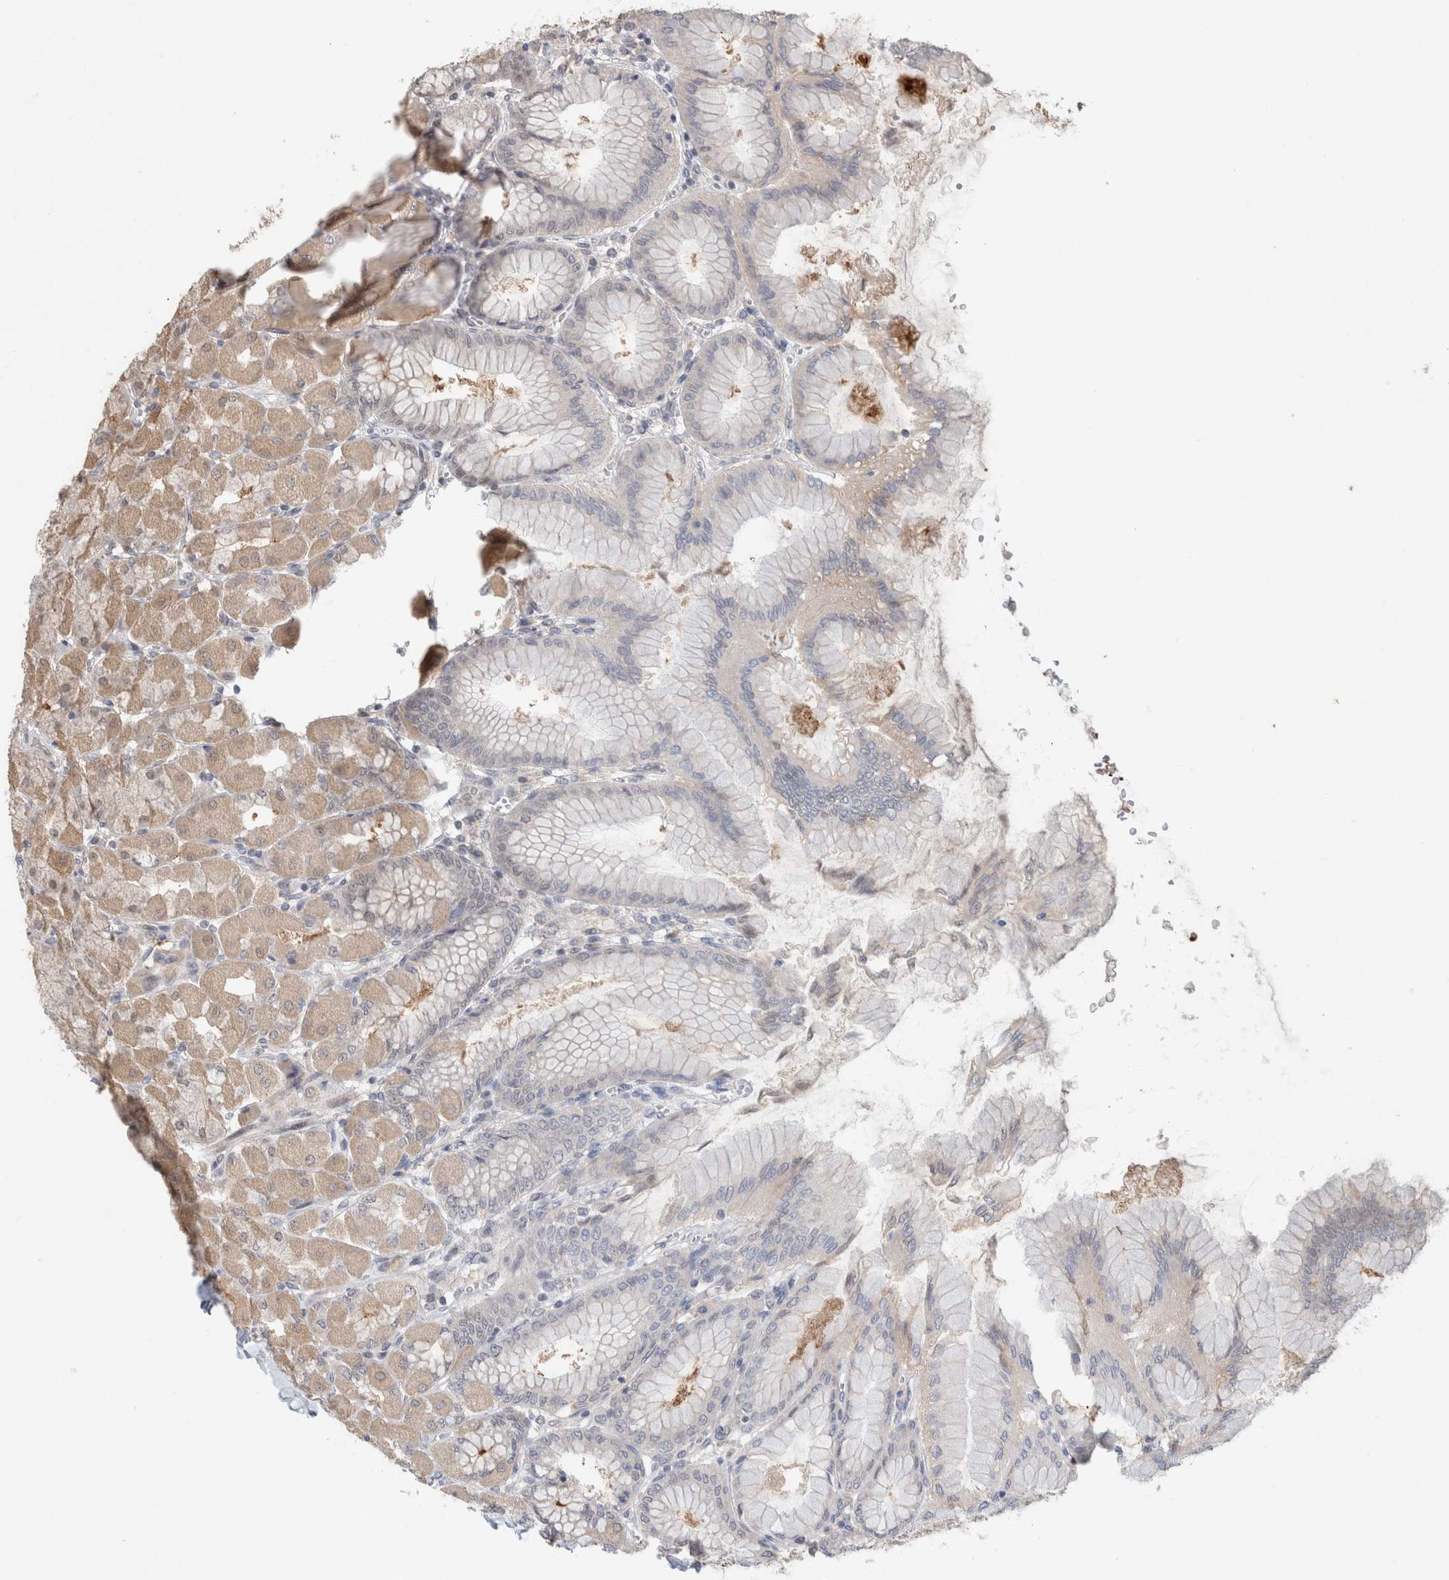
{"staining": {"intensity": "moderate", "quantity": "25%-75%", "location": "cytoplasmic/membranous"}, "tissue": "stomach", "cell_type": "Glandular cells", "image_type": "normal", "snomed": [{"axis": "morphology", "description": "Normal tissue, NOS"}, {"axis": "topography", "description": "Stomach, upper"}], "caption": "The photomicrograph demonstrates a brown stain indicating the presence of a protein in the cytoplasmic/membranous of glandular cells in stomach.", "gene": "SYDE2", "patient": {"sex": "female", "age": 56}}